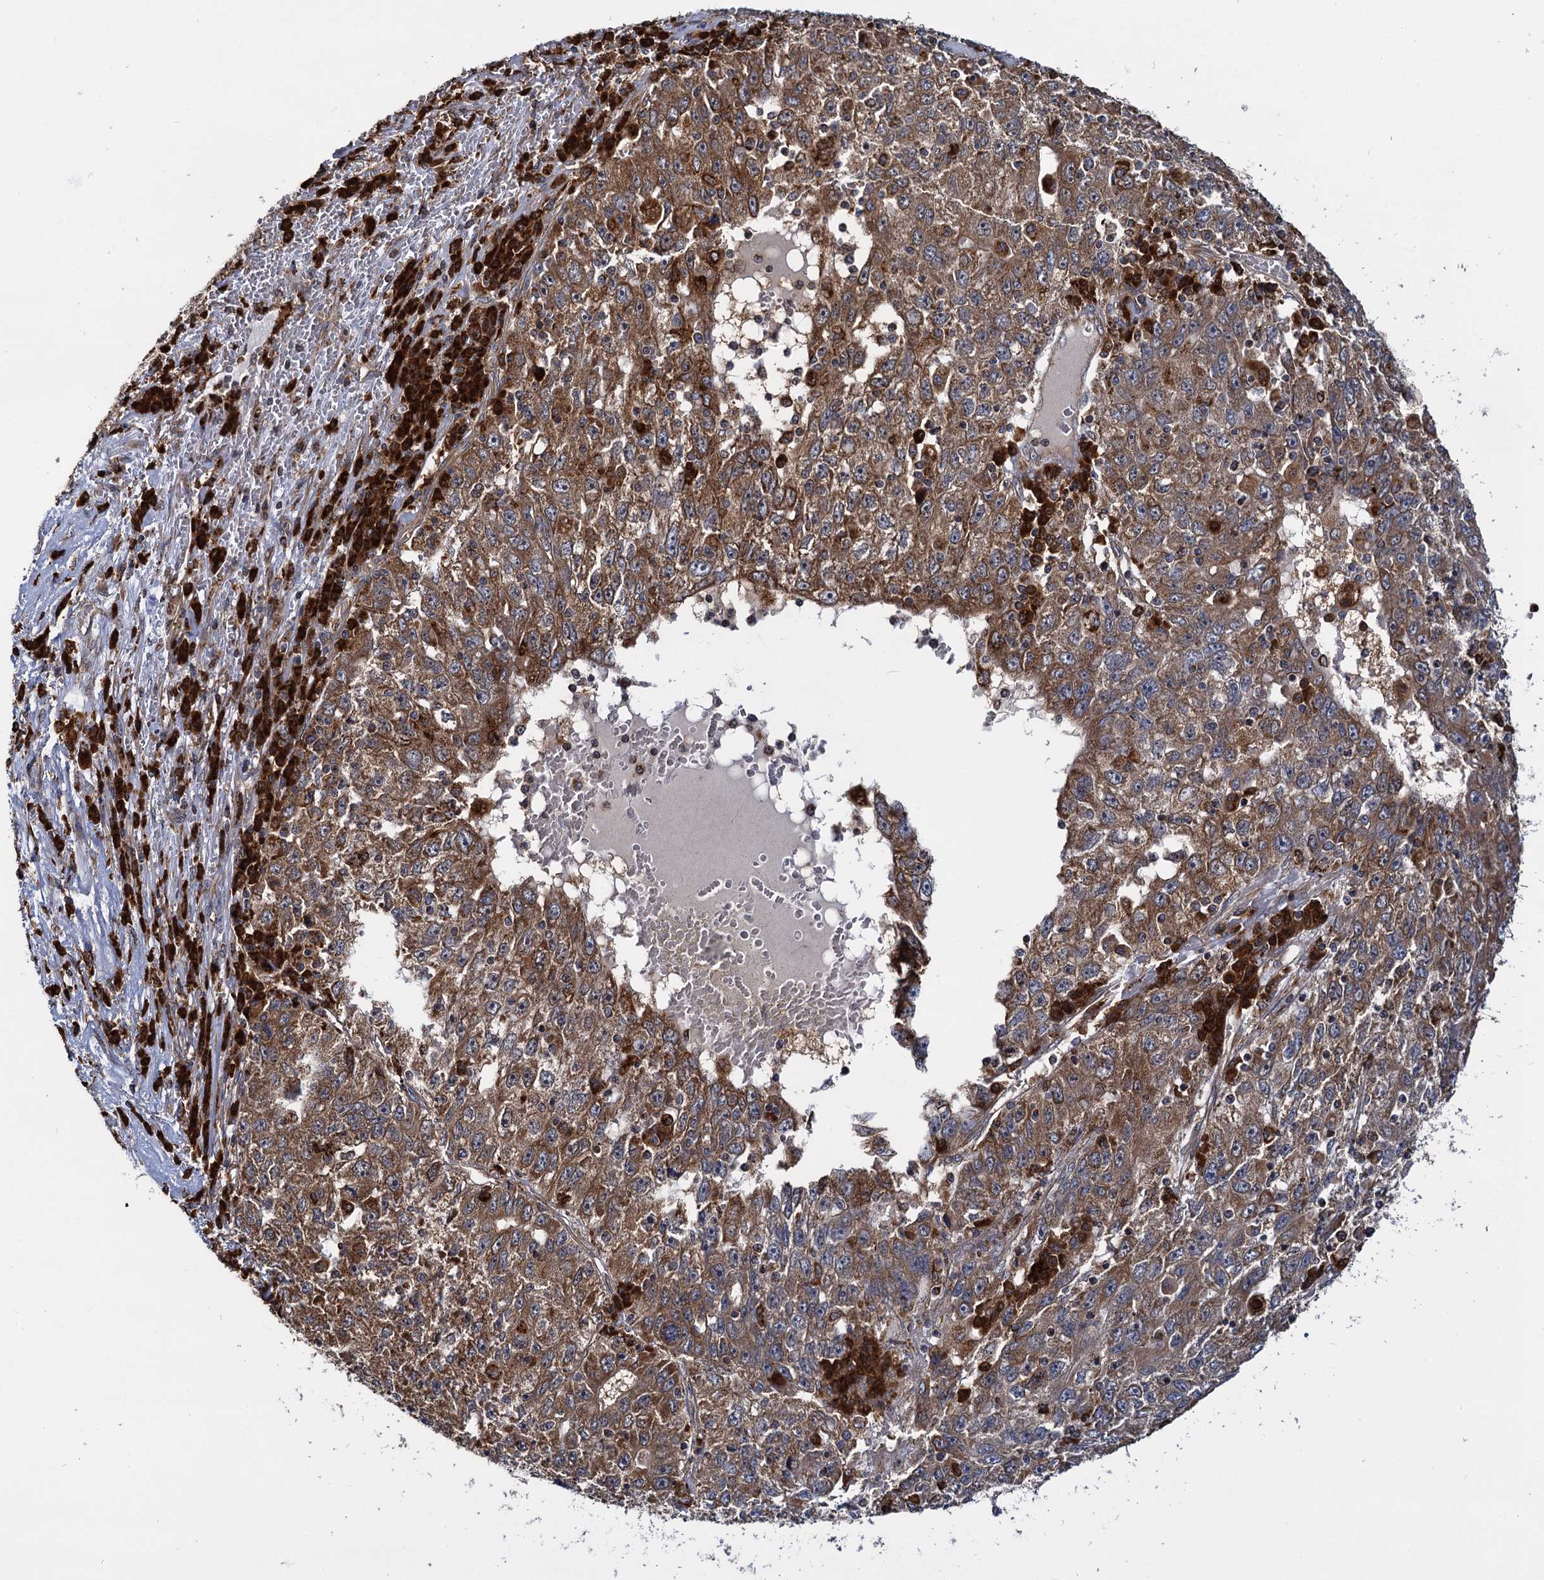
{"staining": {"intensity": "moderate", "quantity": ">75%", "location": "cytoplasmic/membranous"}, "tissue": "liver cancer", "cell_type": "Tumor cells", "image_type": "cancer", "snomed": [{"axis": "morphology", "description": "Carcinoma, Hepatocellular, NOS"}, {"axis": "topography", "description": "Liver"}], "caption": "Protein expression analysis of hepatocellular carcinoma (liver) demonstrates moderate cytoplasmic/membranous expression in about >75% of tumor cells. Immunohistochemistry (ihc) stains the protein in brown and the nuclei are stained blue.", "gene": "UFM1", "patient": {"sex": "male", "age": 49}}